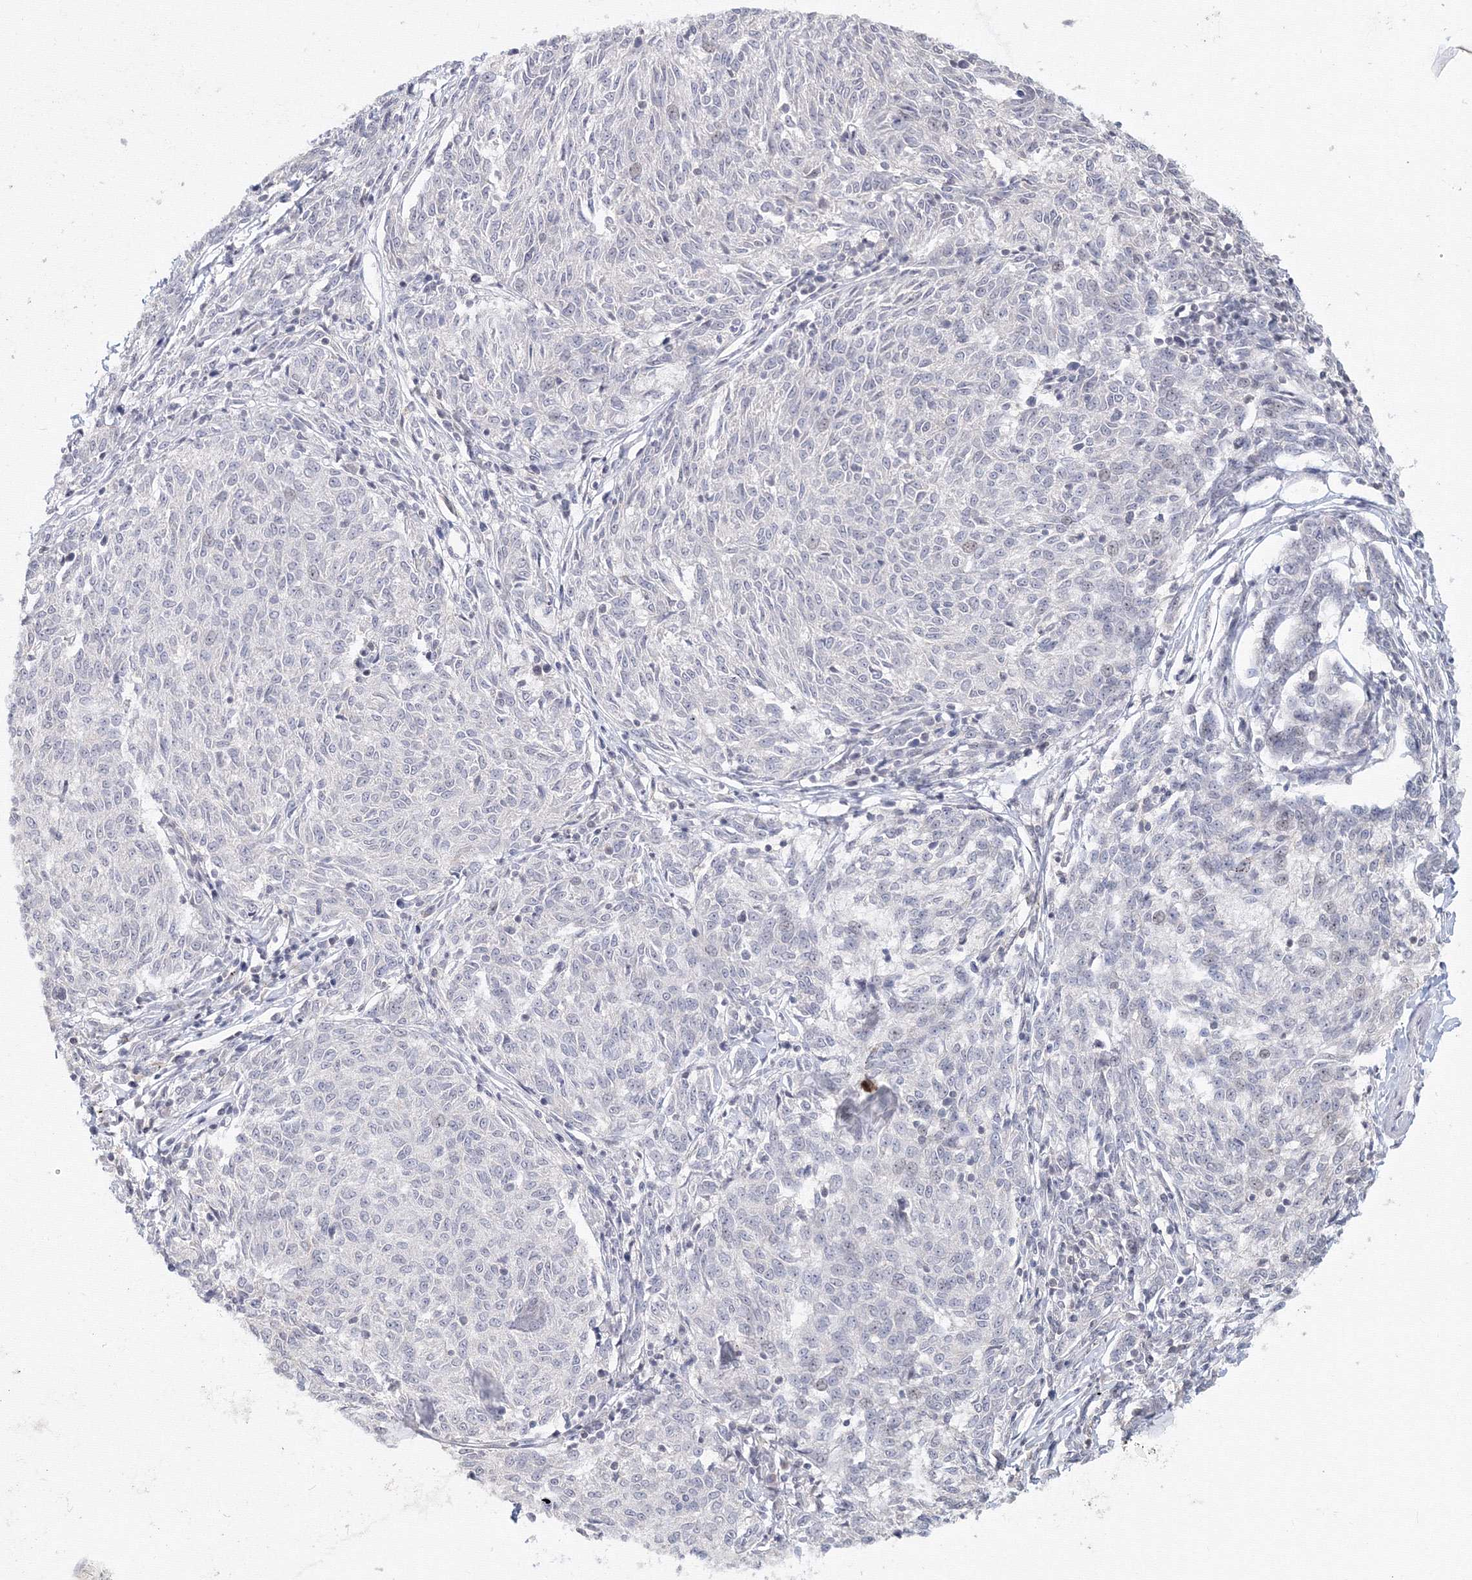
{"staining": {"intensity": "negative", "quantity": "none", "location": "none"}, "tissue": "melanoma", "cell_type": "Tumor cells", "image_type": "cancer", "snomed": [{"axis": "morphology", "description": "Malignant melanoma, NOS"}, {"axis": "topography", "description": "Skin"}], "caption": "Immunohistochemical staining of human melanoma demonstrates no significant staining in tumor cells.", "gene": "SLC7A7", "patient": {"sex": "female", "age": 72}}